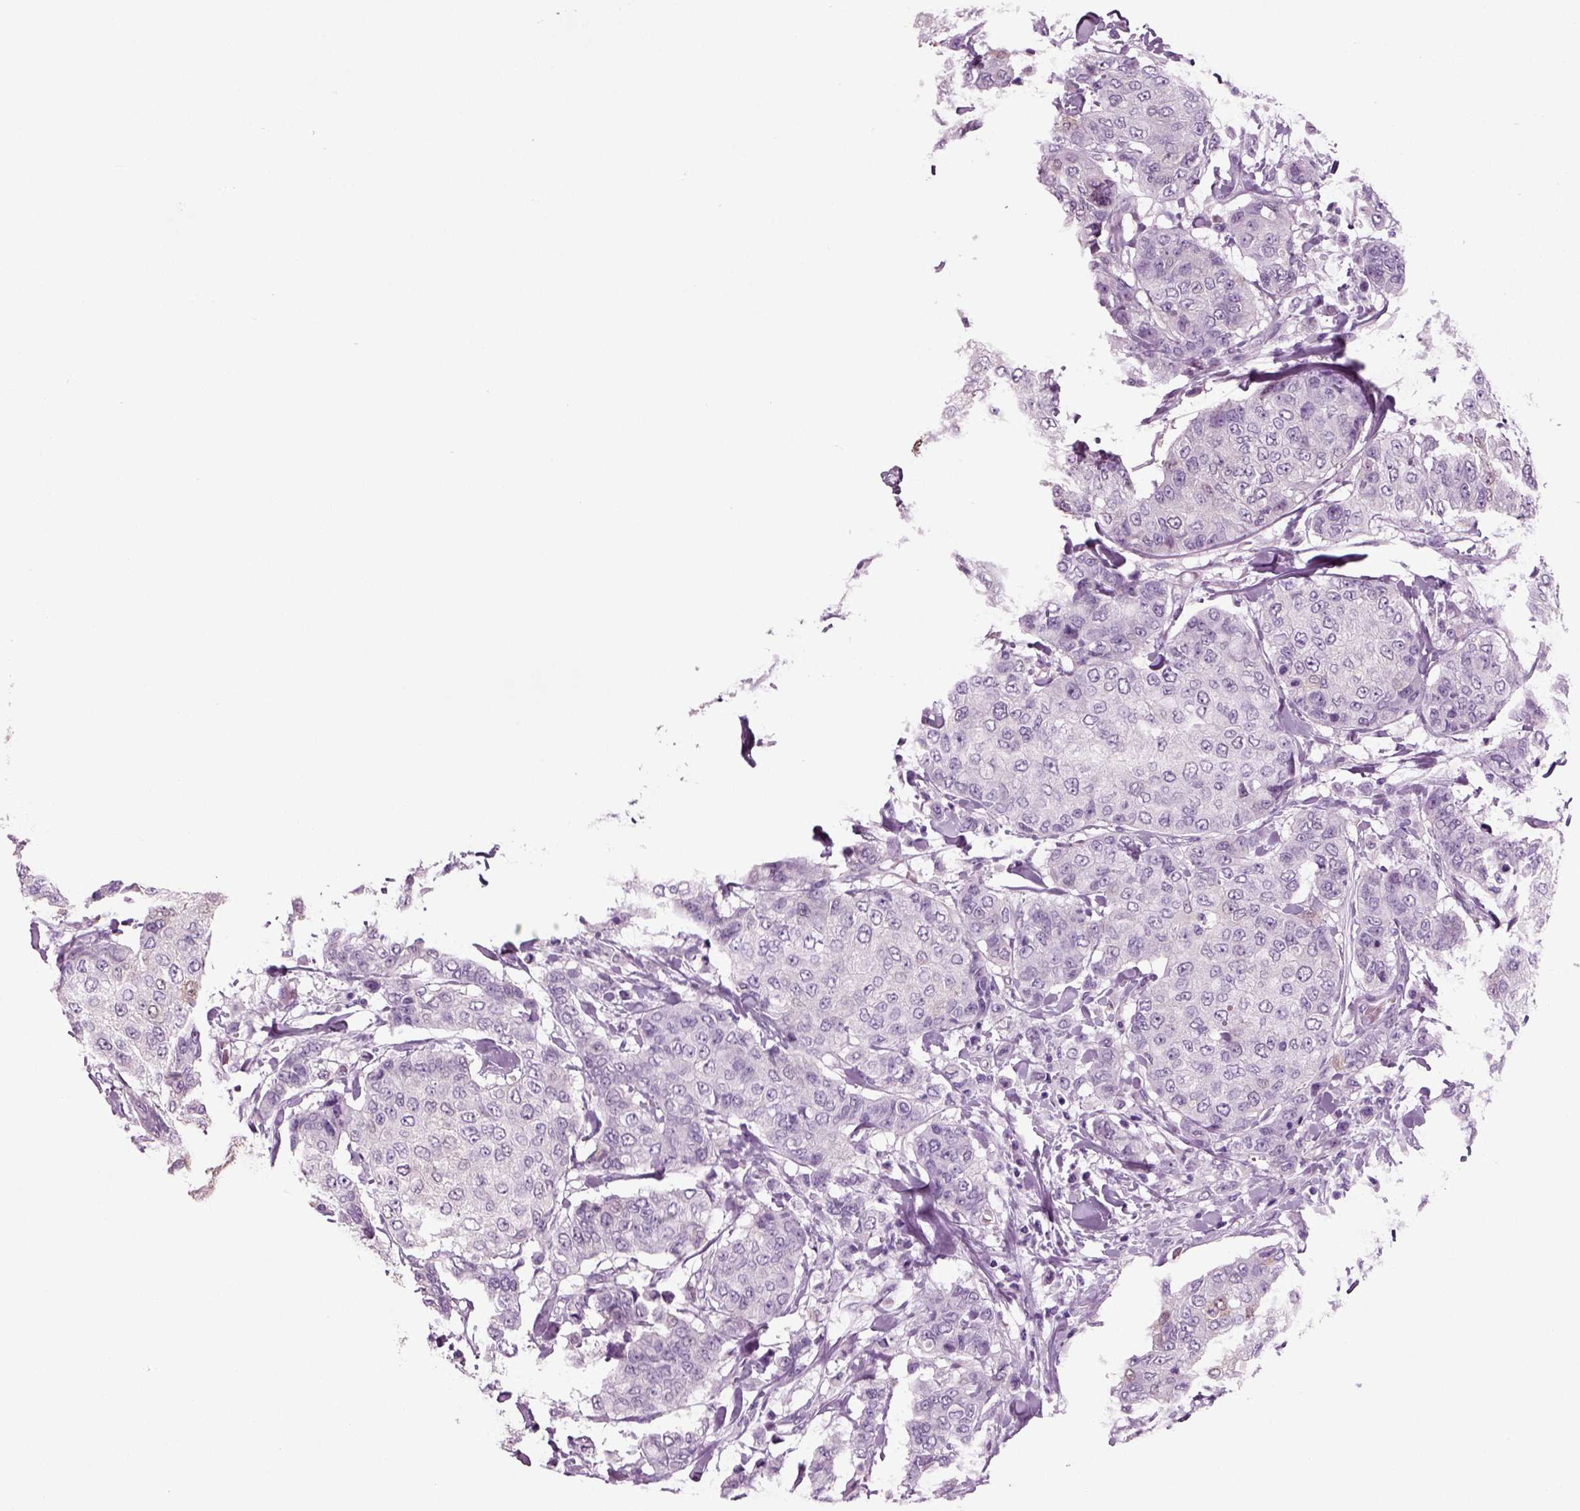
{"staining": {"intensity": "negative", "quantity": "none", "location": "none"}, "tissue": "breast cancer", "cell_type": "Tumor cells", "image_type": "cancer", "snomed": [{"axis": "morphology", "description": "Duct carcinoma"}, {"axis": "topography", "description": "Breast"}], "caption": "Tumor cells show no significant positivity in infiltrating ductal carcinoma (breast).", "gene": "CRABP1", "patient": {"sex": "female", "age": 27}}